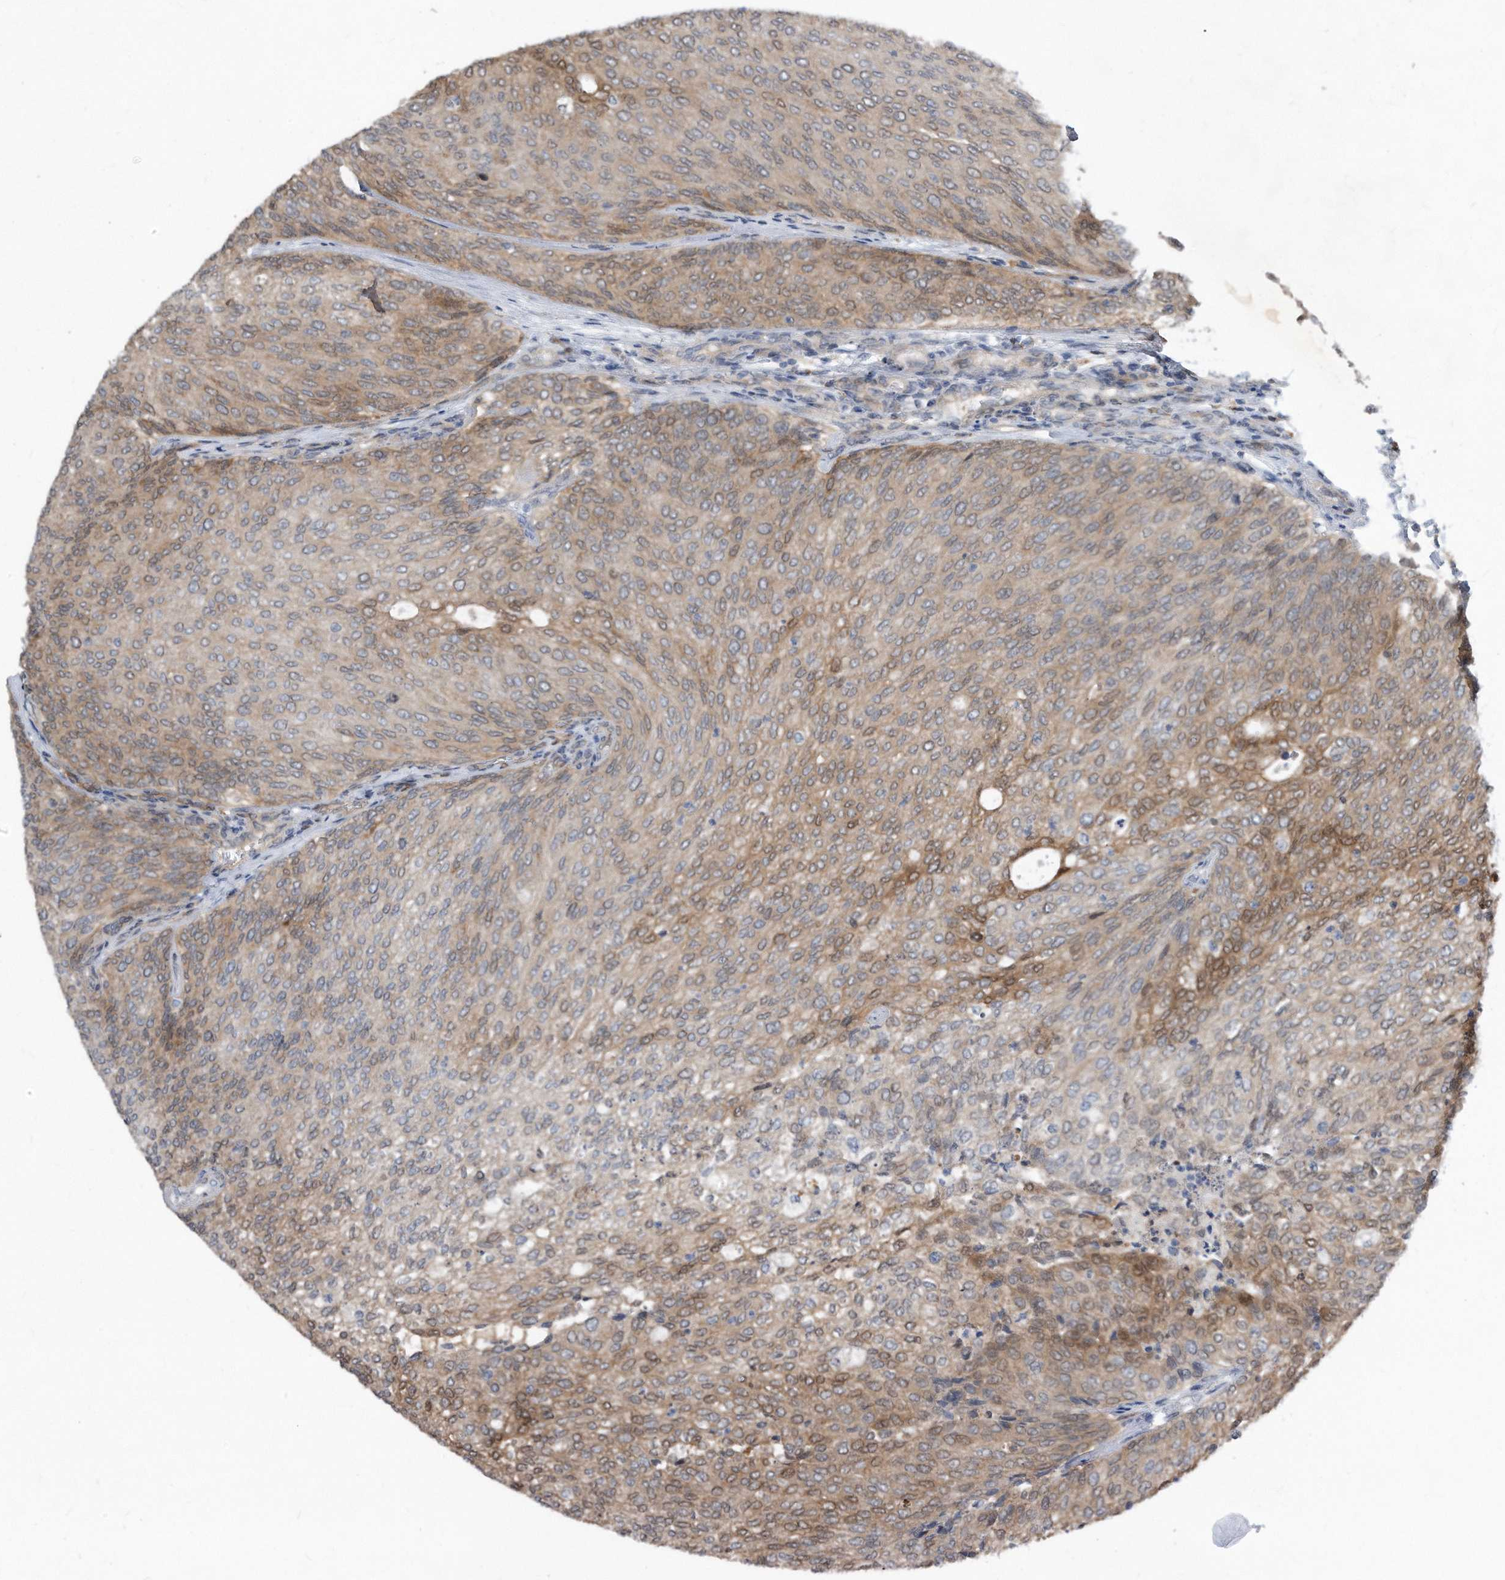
{"staining": {"intensity": "moderate", "quantity": "25%-75%", "location": "cytoplasmic/membranous"}, "tissue": "urothelial cancer", "cell_type": "Tumor cells", "image_type": "cancer", "snomed": [{"axis": "morphology", "description": "Urothelial carcinoma, Low grade"}, {"axis": "topography", "description": "Urinary bladder"}], "caption": "Brown immunohistochemical staining in urothelial cancer exhibits moderate cytoplasmic/membranous positivity in about 25%-75% of tumor cells. Nuclei are stained in blue.", "gene": "MAP2K6", "patient": {"sex": "female", "age": 79}}